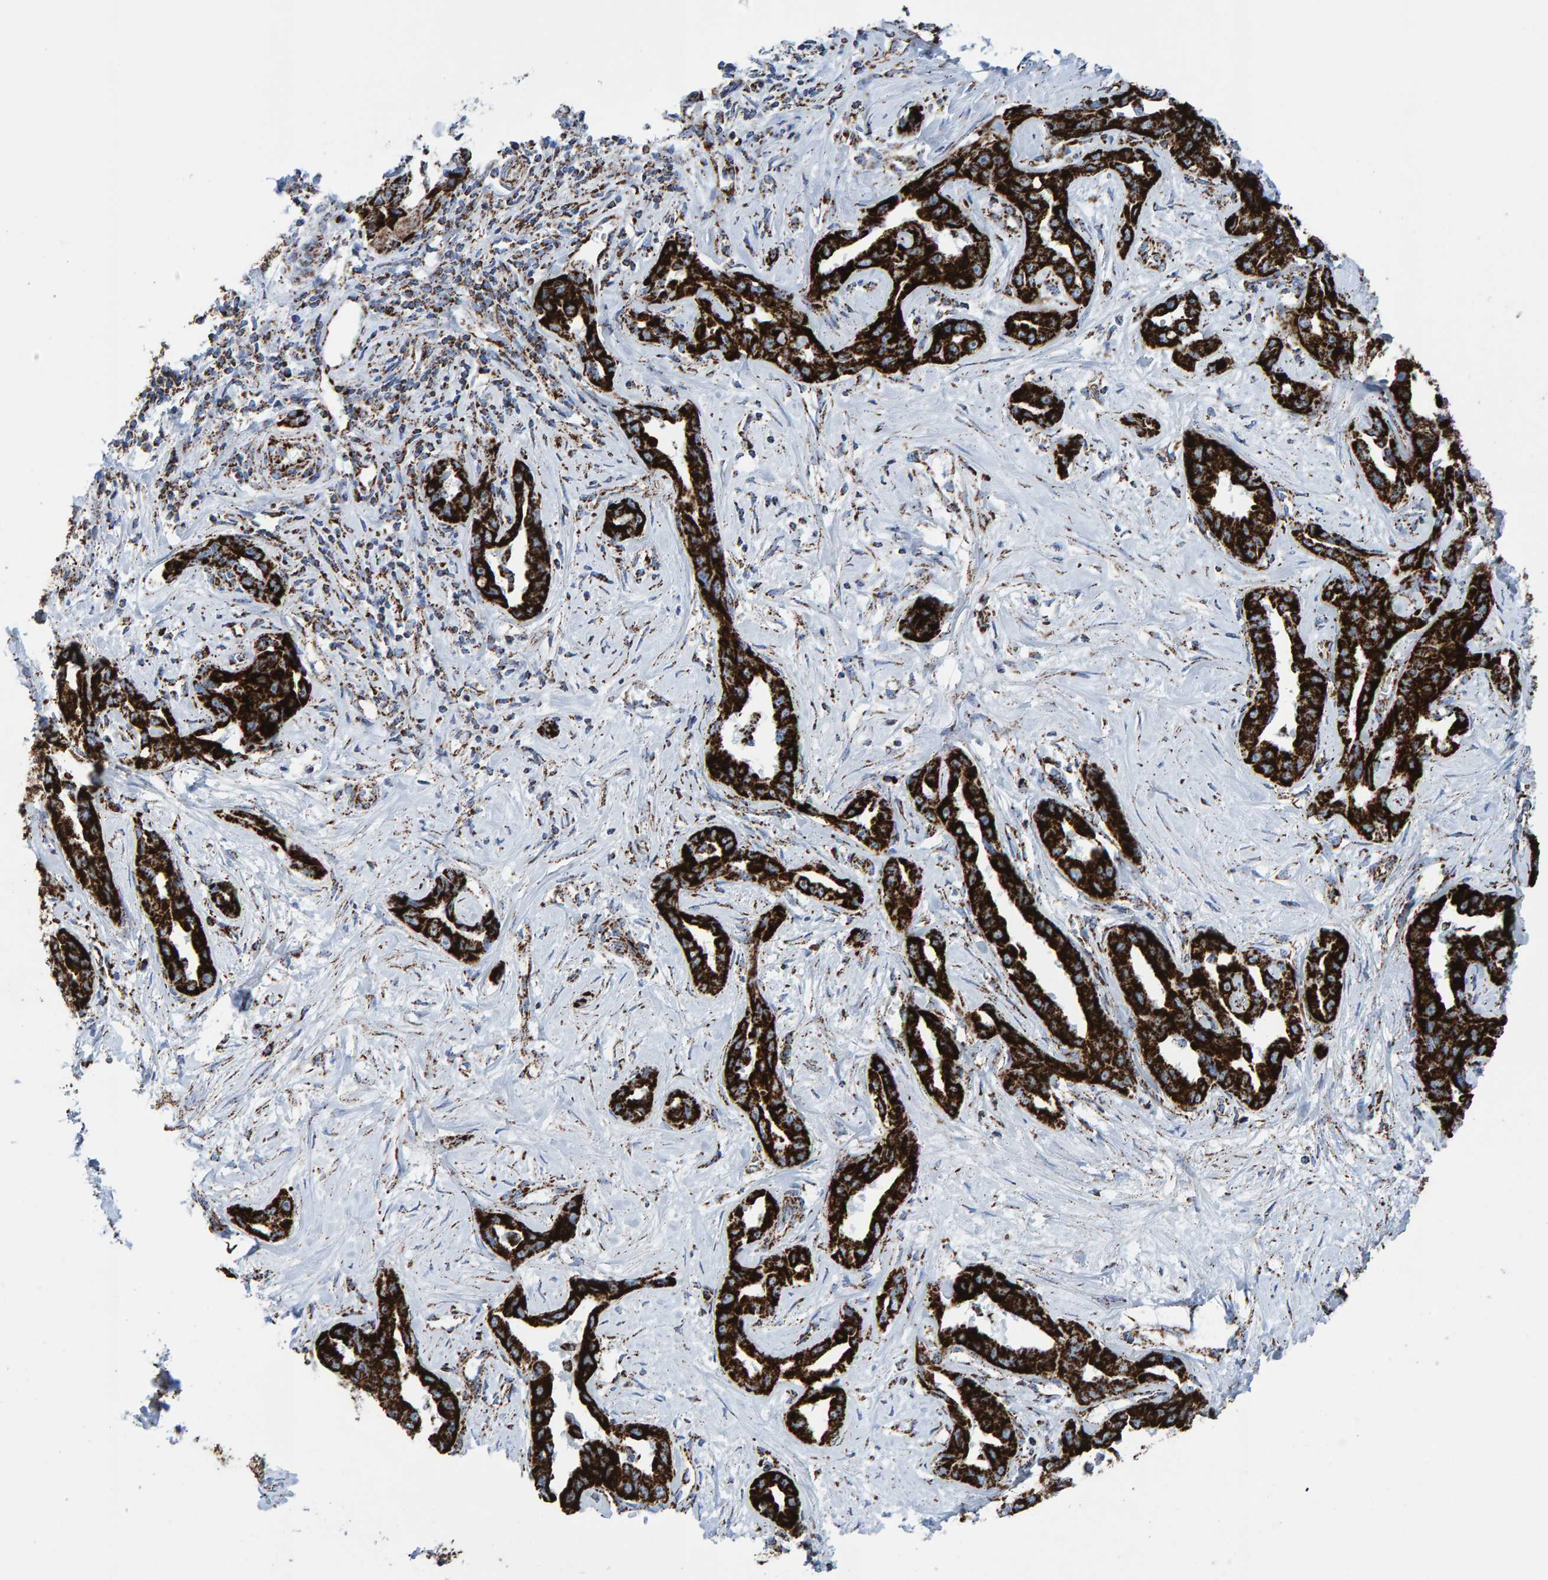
{"staining": {"intensity": "strong", "quantity": ">75%", "location": "cytoplasmic/membranous"}, "tissue": "liver cancer", "cell_type": "Tumor cells", "image_type": "cancer", "snomed": [{"axis": "morphology", "description": "Cholangiocarcinoma"}, {"axis": "topography", "description": "Liver"}], "caption": "Strong cytoplasmic/membranous positivity is present in approximately >75% of tumor cells in liver cancer.", "gene": "ENSG00000262660", "patient": {"sex": "male", "age": 59}}